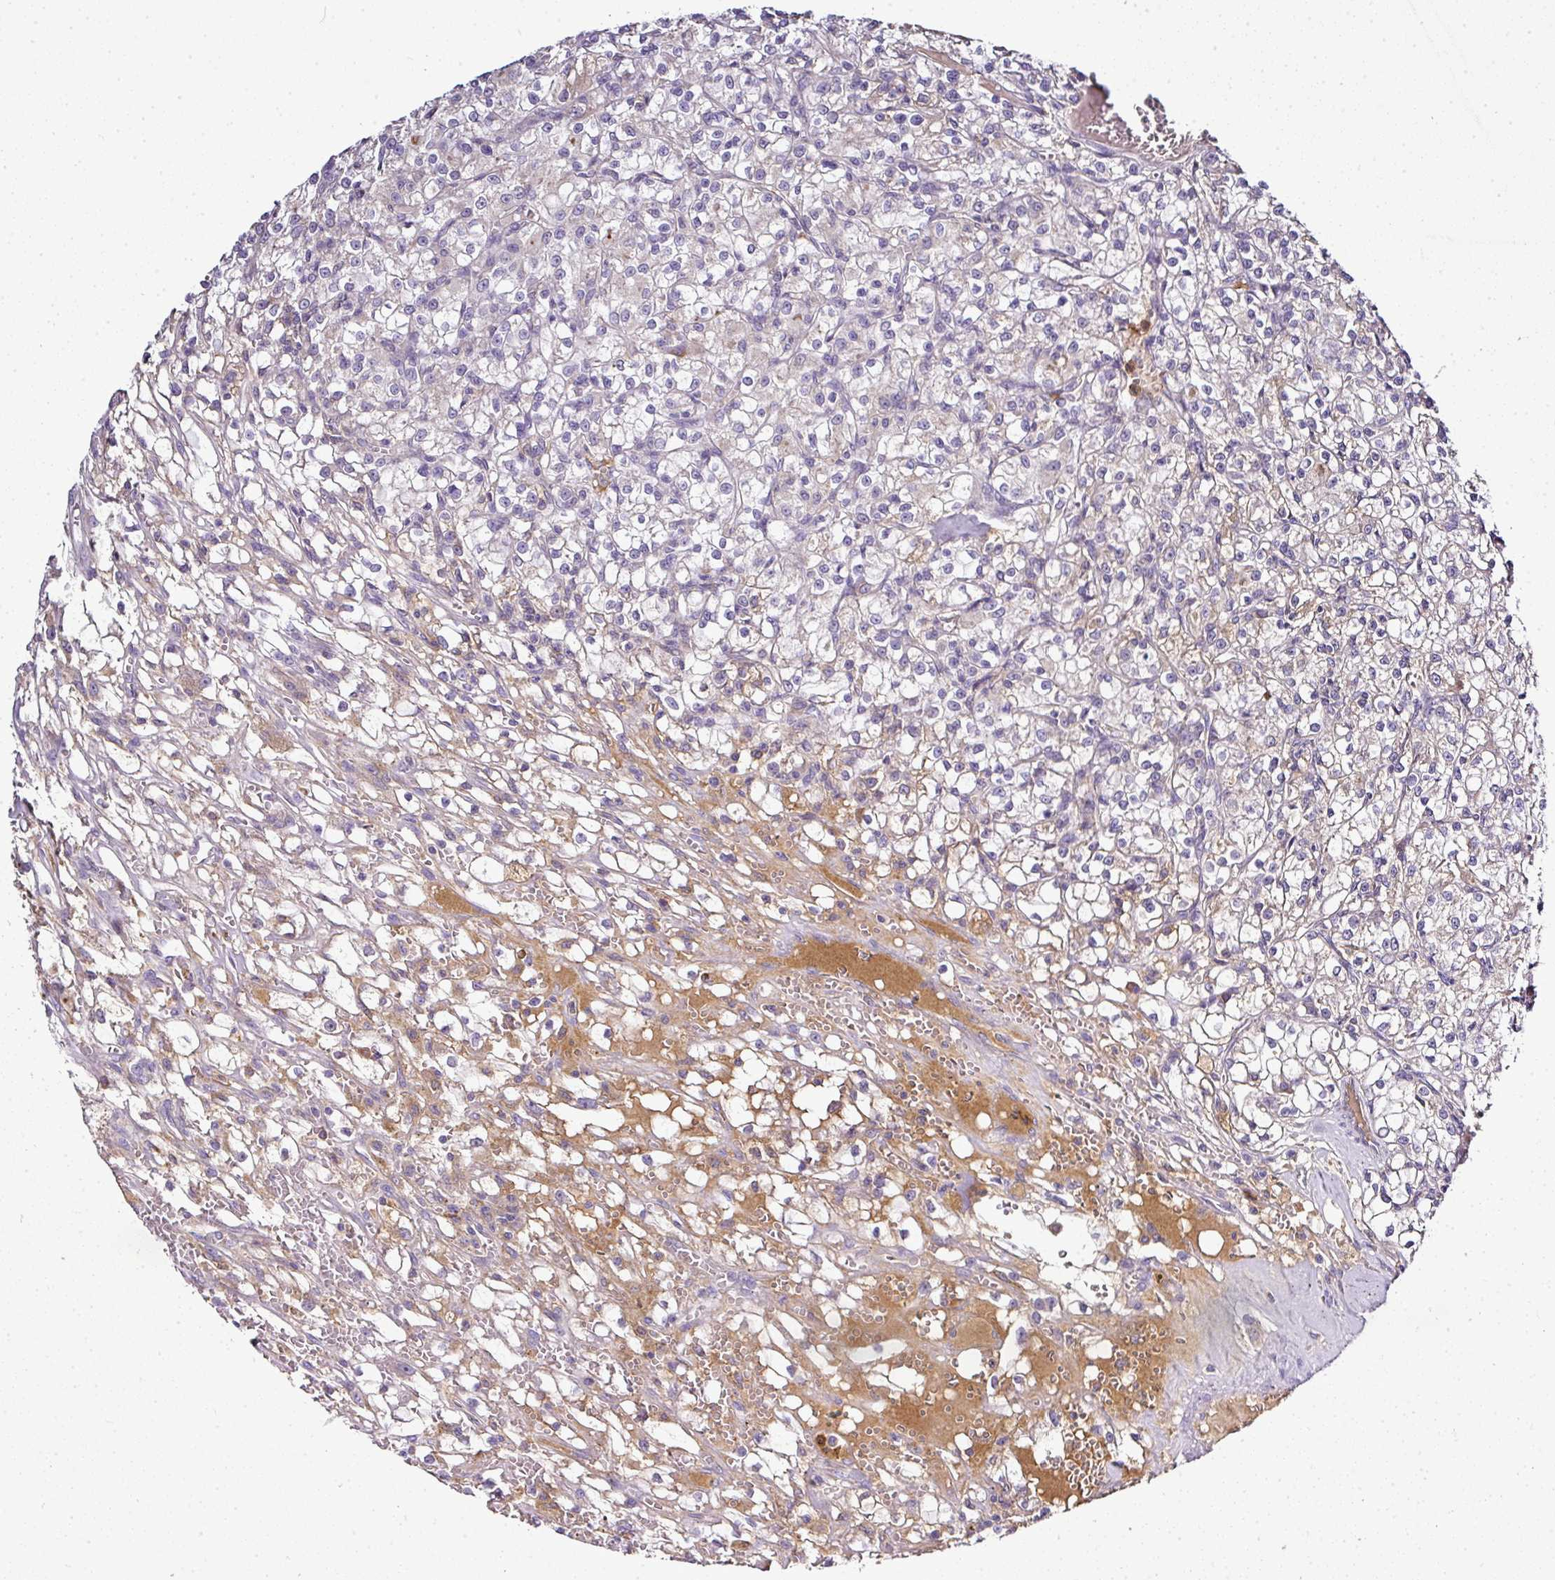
{"staining": {"intensity": "weak", "quantity": "25%-75%", "location": "cytoplasmic/membranous"}, "tissue": "renal cancer", "cell_type": "Tumor cells", "image_type": "cancer", "snomed": [{"axis": "morphology", "description": "Adenocarcinoma, NOS"}, {"axis": "topography", "description": "Kidney"}], "caption": "Immunohistochemical staining of human renal adenocarcinoma exhibits low levels of weak cytoplasmic/membranous protein expression in about 25%-75% of tumor cells.", "gene": "CAB39L", "patient": {"sex": "female", "age": 59}}